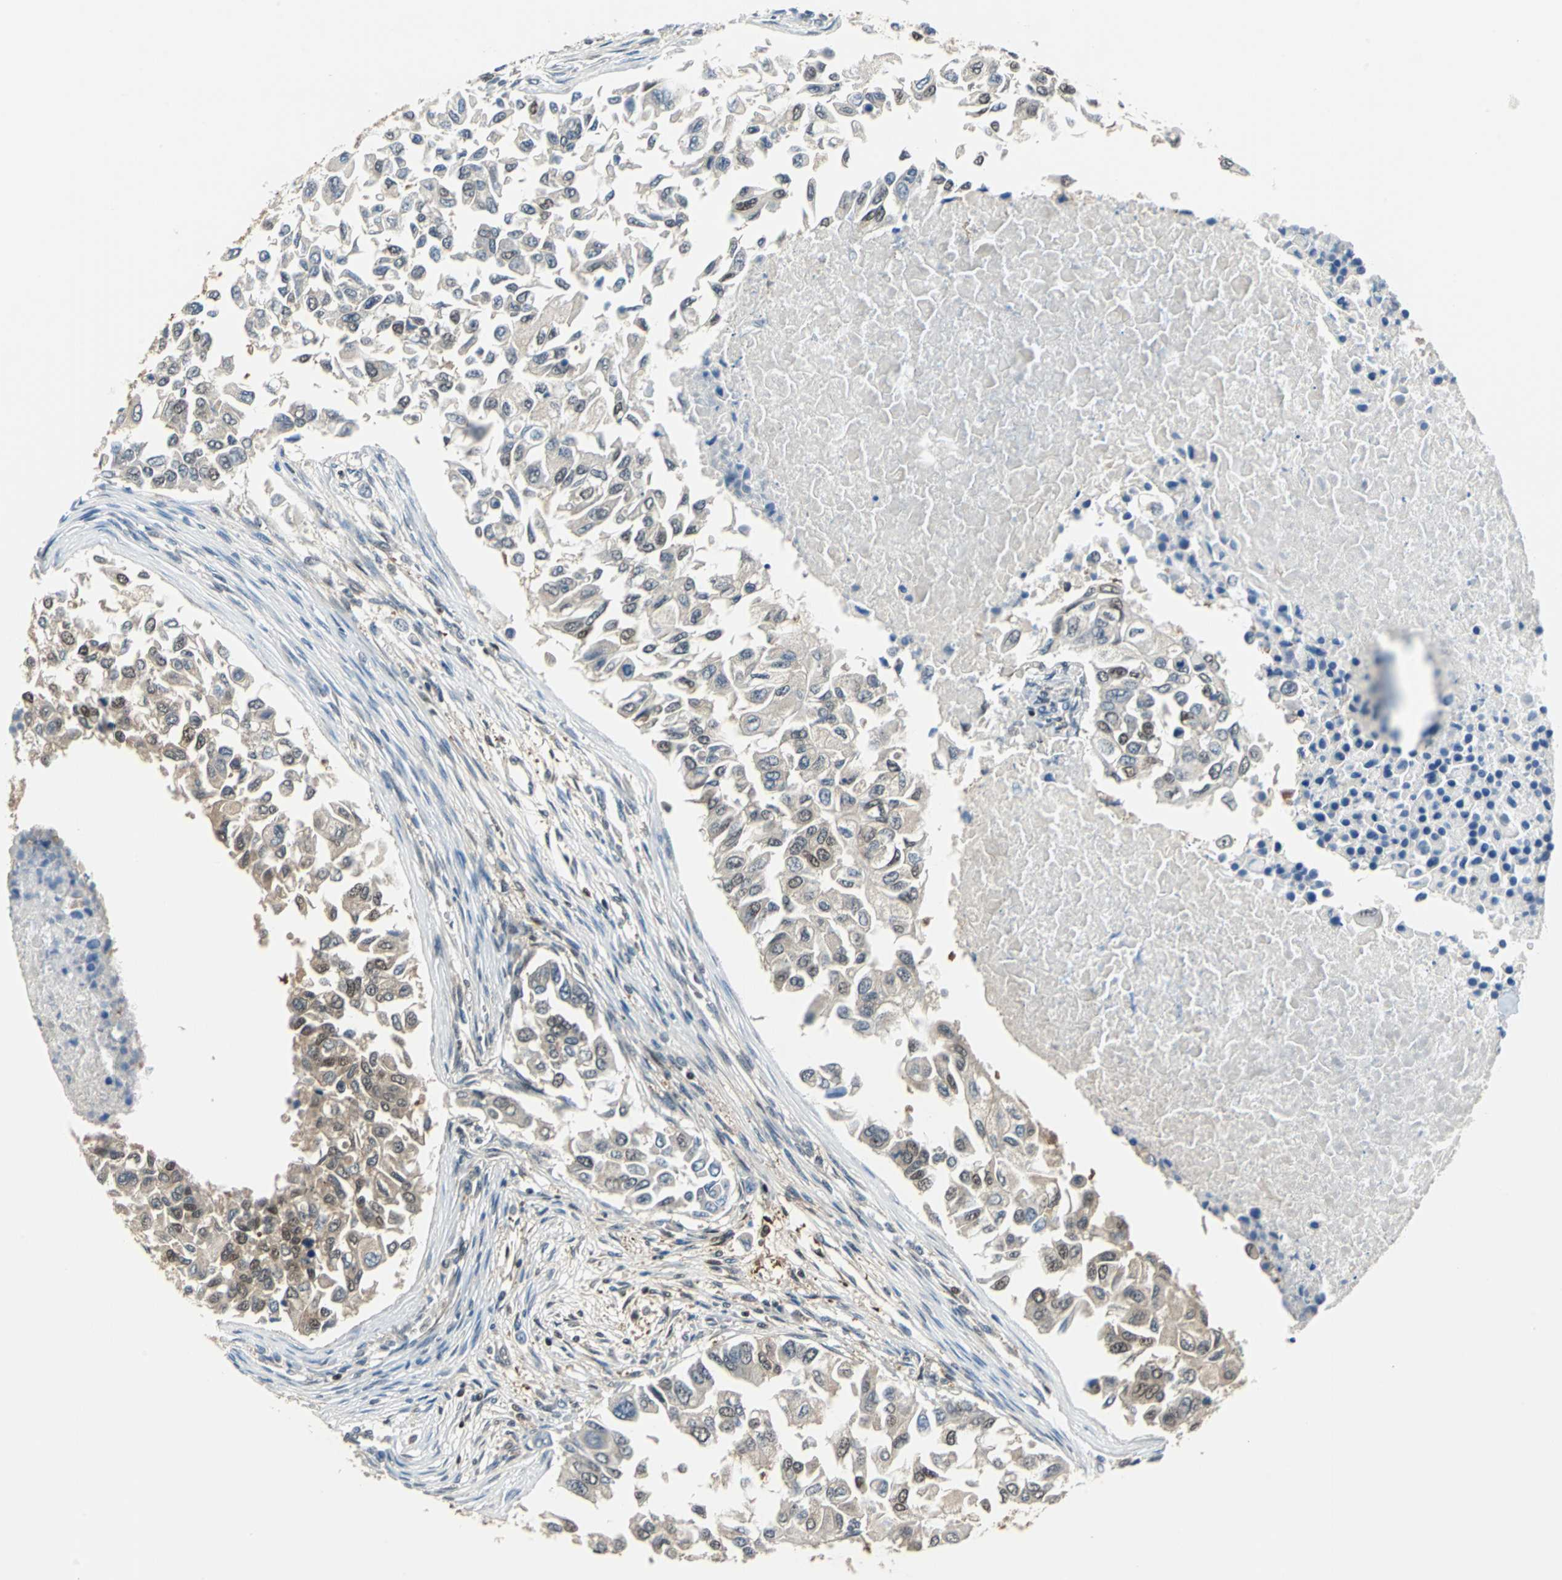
{"staining": {"intensity": "moderate", "quantity": ">75%", "location": "cytoplasmic/membranous,nuclear"}, "tissue": "breast cancer", "cell_type": "Tumor cells", "image_type": "cancer", "snomed": [{"axis": "morphology", "description": "Normal tissue, NOS"}, {"axis": "morphology", "description": "Duct carcinoma"}, {"axis": "topography", "description": "Breast"}], "caption": "Immunohistochemical staining of breast cancer (invasive ductal carcinoma) shows medium levels of moderate cytoplasmic/membranous and nuclear protein expression in approximately >75% of tumor cells. The protein of interest is shown in brown color, while the nuclei are stained blue.", "gene": "PSME1", "patient": {"sex": "female", "age": 49}}